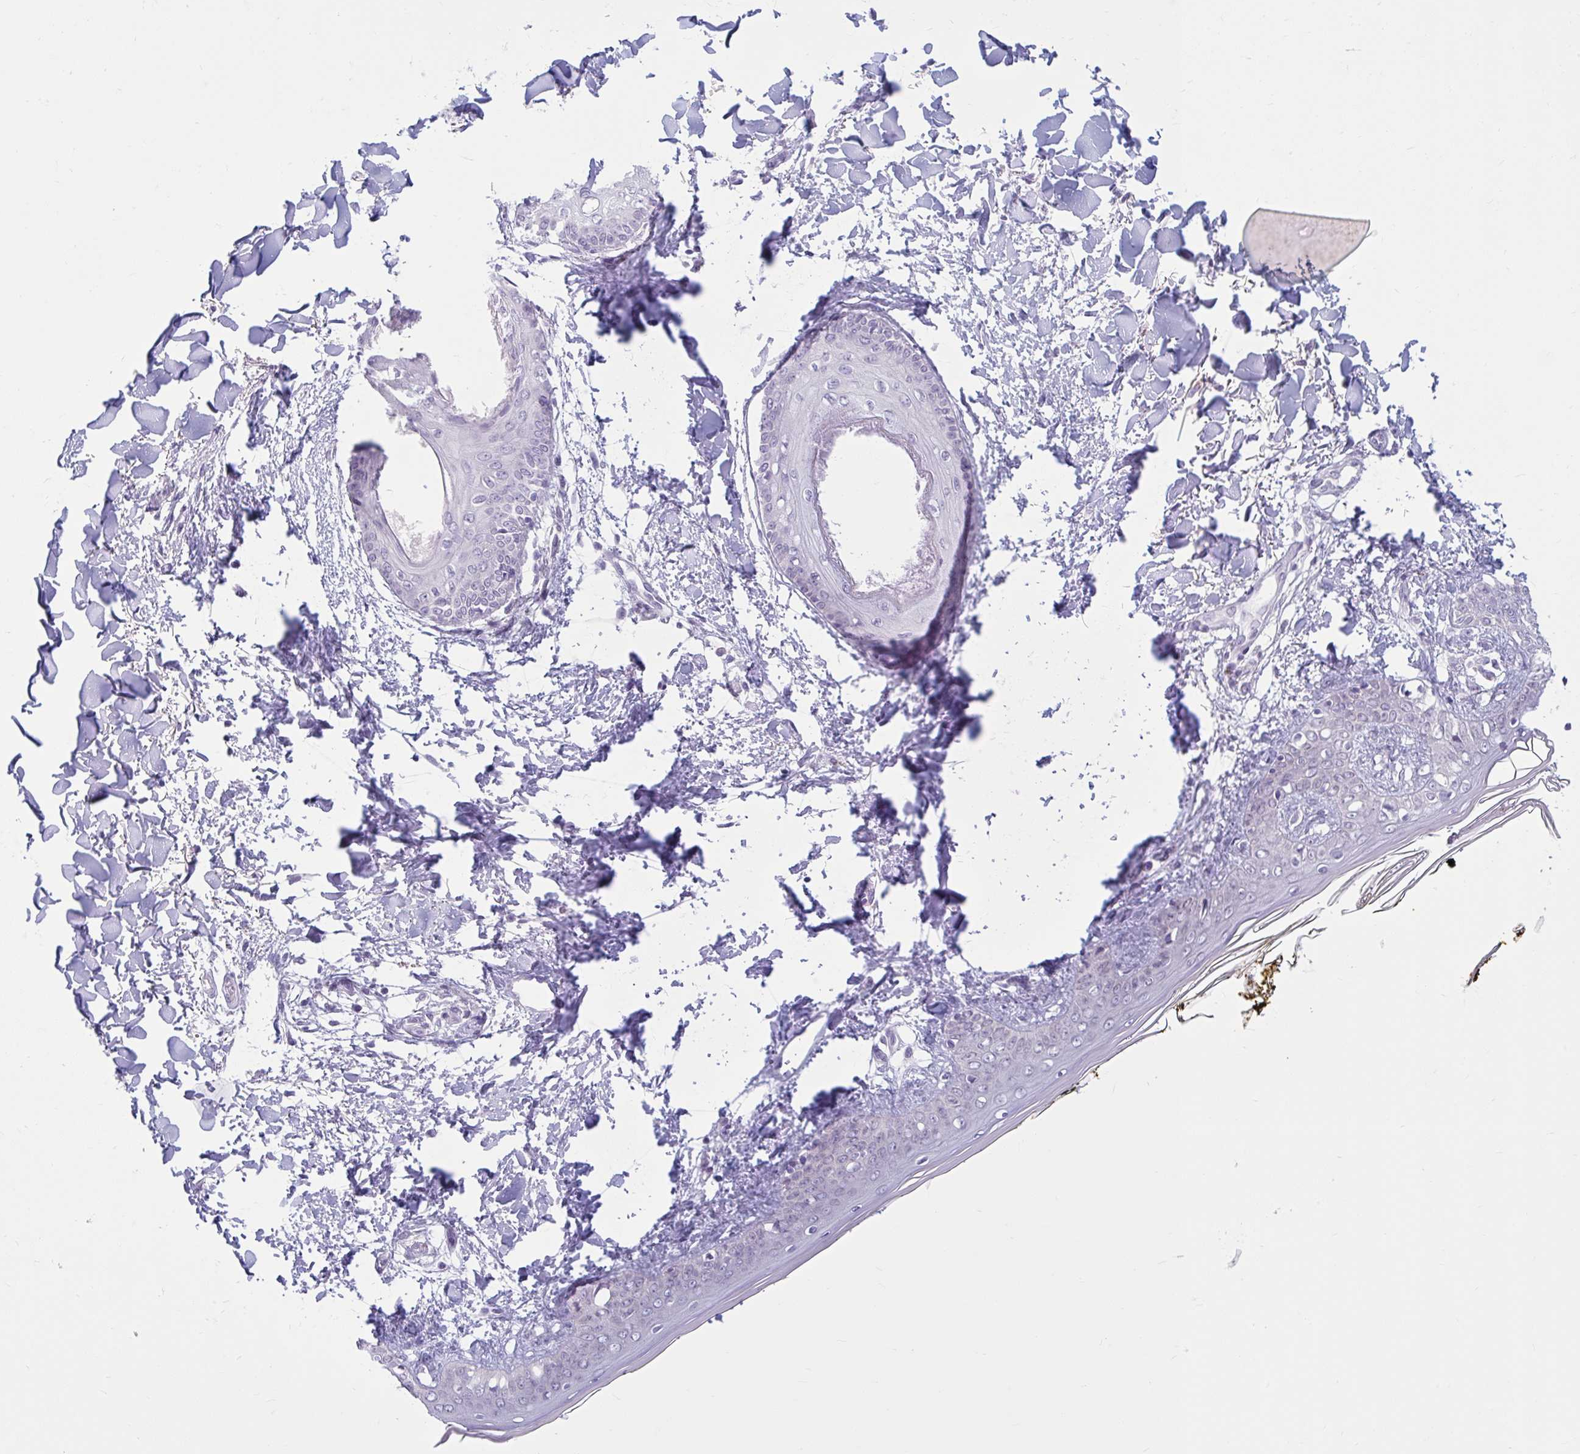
{"staining": {"intensity": "negative", "quantity": "none", "location": "none"}, "tissue": "skin", "cell_type": "Fibroblasts", "image_type": "normal", "snomed": [{"axis": "morphology", "description": "Normal tissue, NOS"}, {"axis": "topography", "description": "Skin"}], "caption": "IHC photomicrograph of normal human skin stained for a protein (brown), which reveals no staining in fibroblasts.", "gene": "FAM153A", "patient": {"sex": "female", "age": 34}}